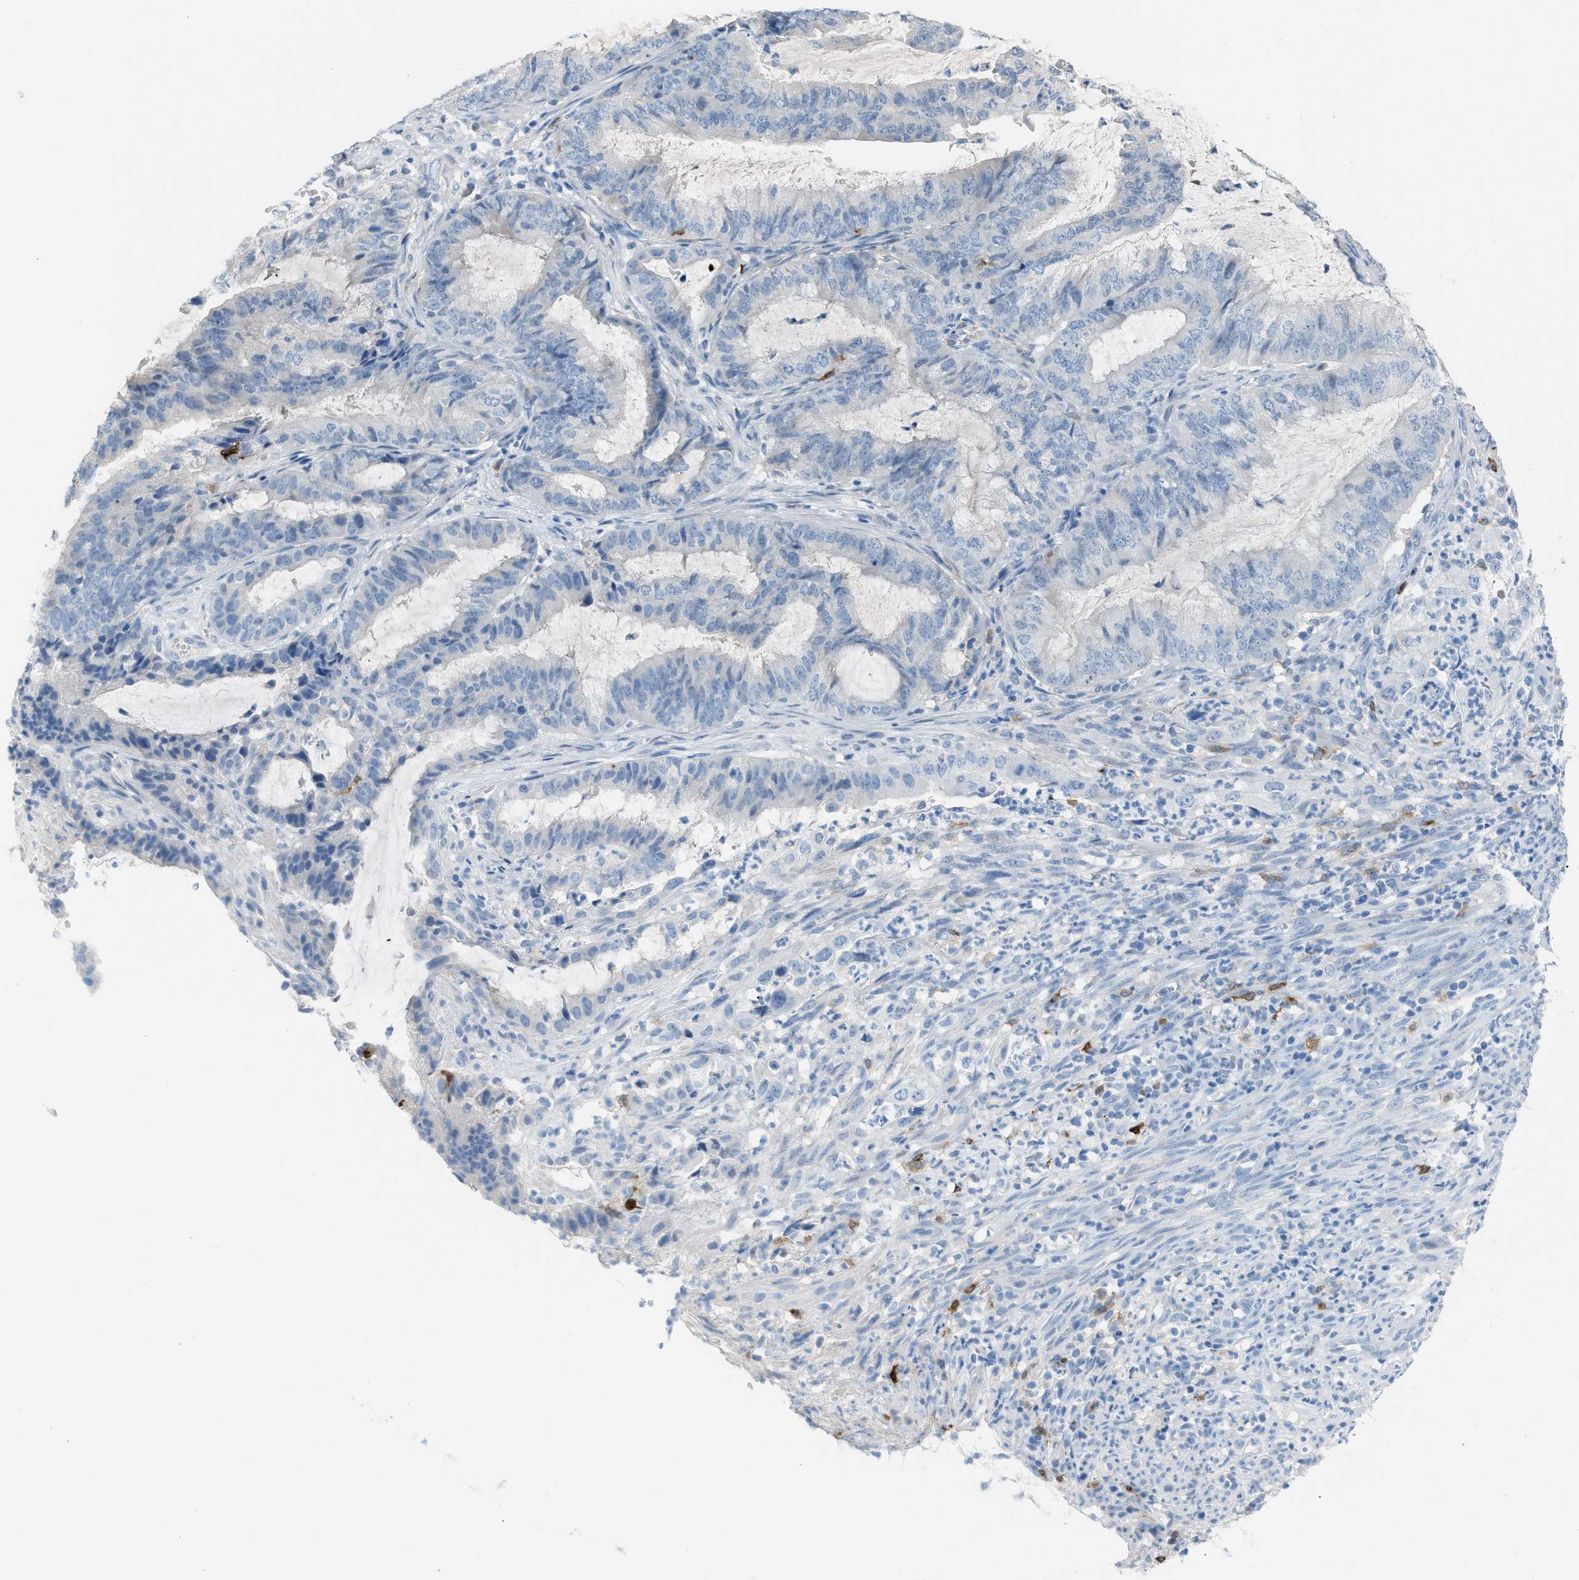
{"staining": {"intensity": "negative", "quantity": "none", "location": "none"}, "tissue": "endometrial cancer", "cell_type": "Tumor cells", "image_type": "cancer", "snomed": [{"axis": "morphology", "description": "Adenocarcinoma, NOS"}, {"axis": "topography", "description": "Endometrium"}], "caption": "Immunohistochemistry (IHC) image of neoplastic tissue: human endometrial cancer stained with DAB demonstrates no significant protein expression in tumor cells.", "gene": "CLEC10A", "patient": {"sex": "female", "age": 51}}